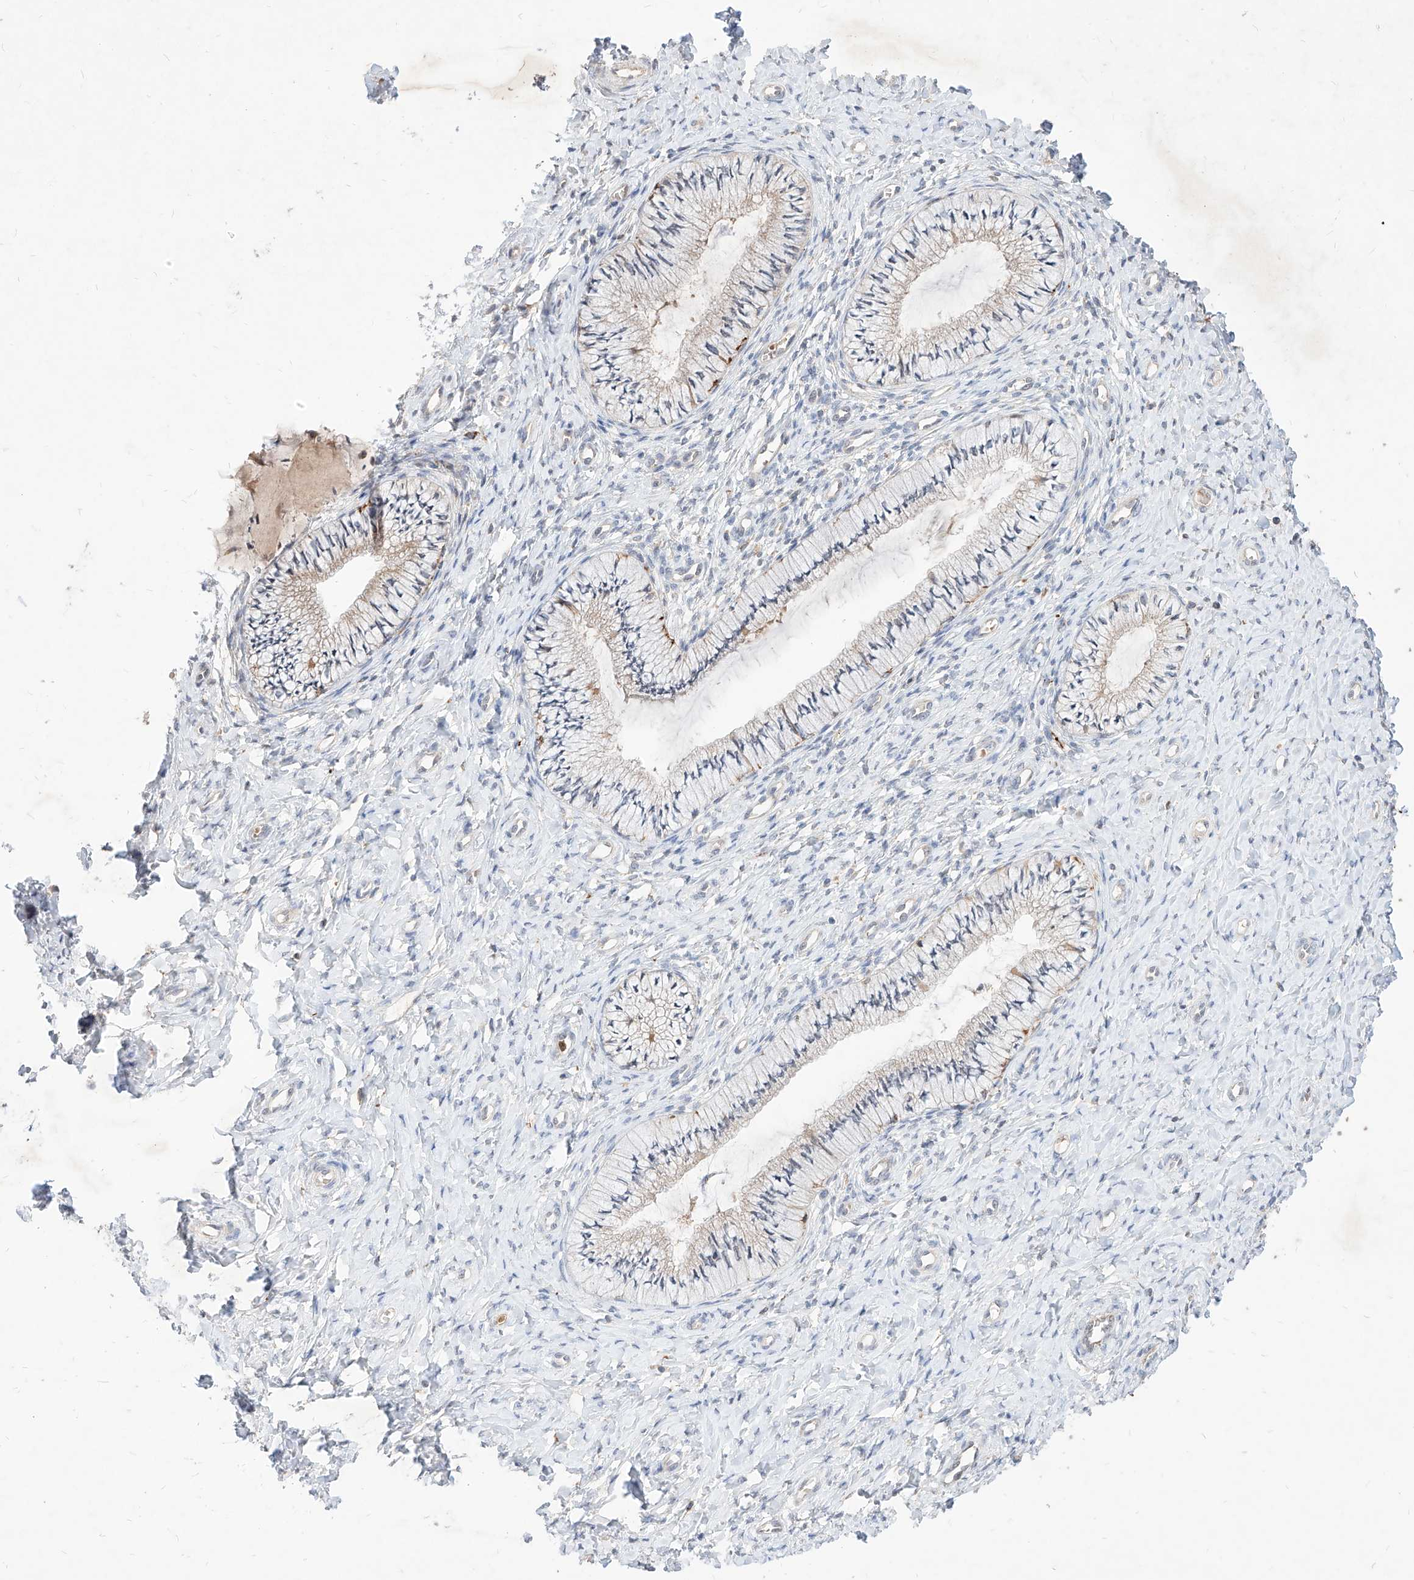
{"staining": {"intensity": "weak", "quantity": "<25%", "location": "cytoplasmic/membranous"}, "tissue": "cervix", "cell_type": "Glandular cells", "image_type": "normal", "snomed": [{"axis": "morphology", "description": "Normal tissue, NOS"}, {"axis": "topography", "description": "Cervix"}], "caption": "The photomicrograph shows no significant positivity in glandular cells of cervix. (IHC, brightfield microscopy, high magnification).", "gene": "TSNAX", "patient": {"sex": "female", "age": 36}}